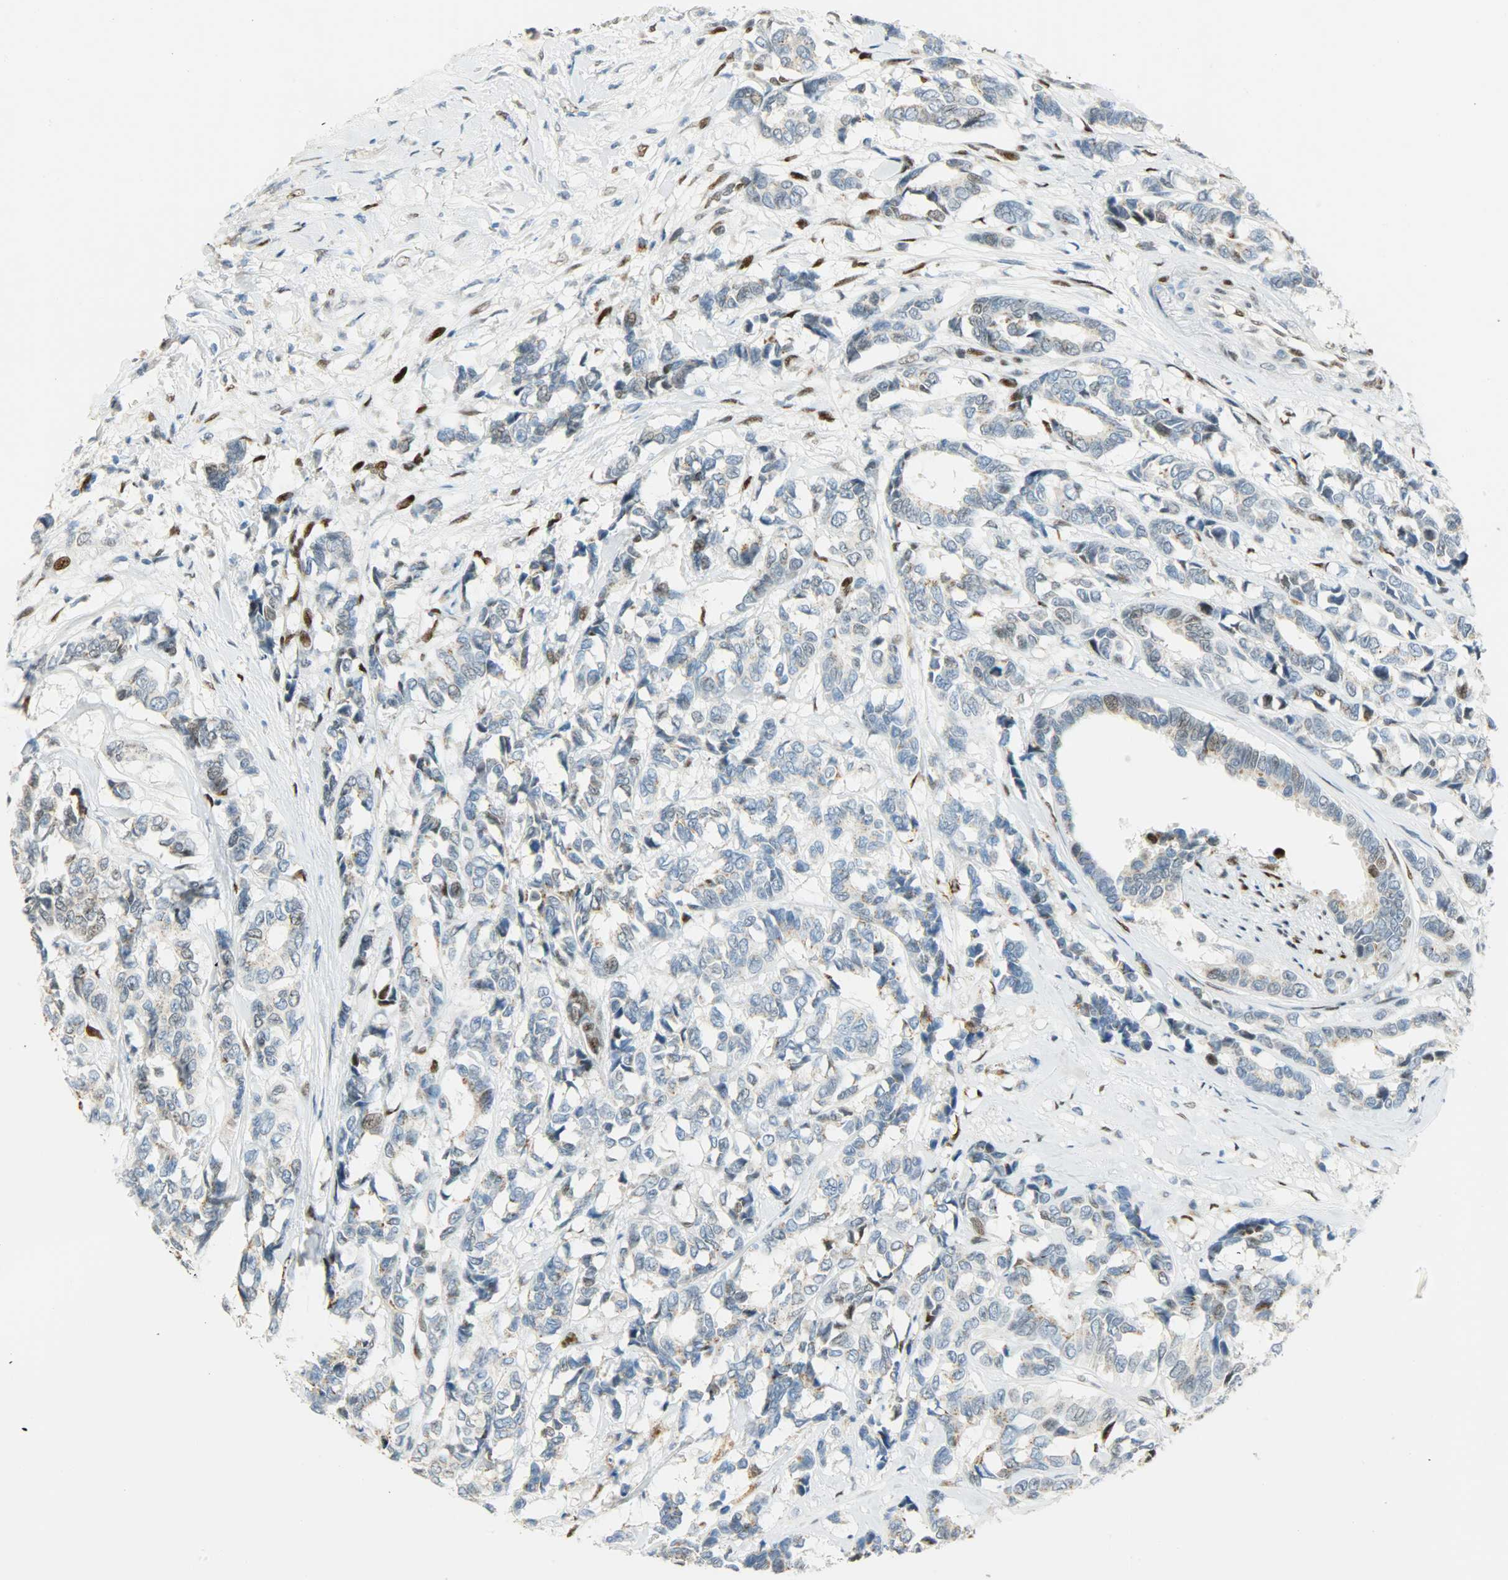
{"staining": {"intensity": "moderate", "quantity": "<25%", "location": "nuclear"}, "tissue": "breast cancer", "cell_type": "Tumor cells", "image_type": "cancer", "snomed": [{"axis": "morphology", "description": "Duct carcinoma"}, {"axis": "topography", "description": "Breast"}], "caption": "DAB (3,3'-diaminobenzidine) immunohistochemical staining of breast infiltrating ductal carcinoma displays moderate nuclear protein staining in approximately <25% of tumor cells. The protein is shown in brown color, while the nuclei are stained blue.", "gene": "JUNB", "patient": {"sex": "female", "age": 87}}